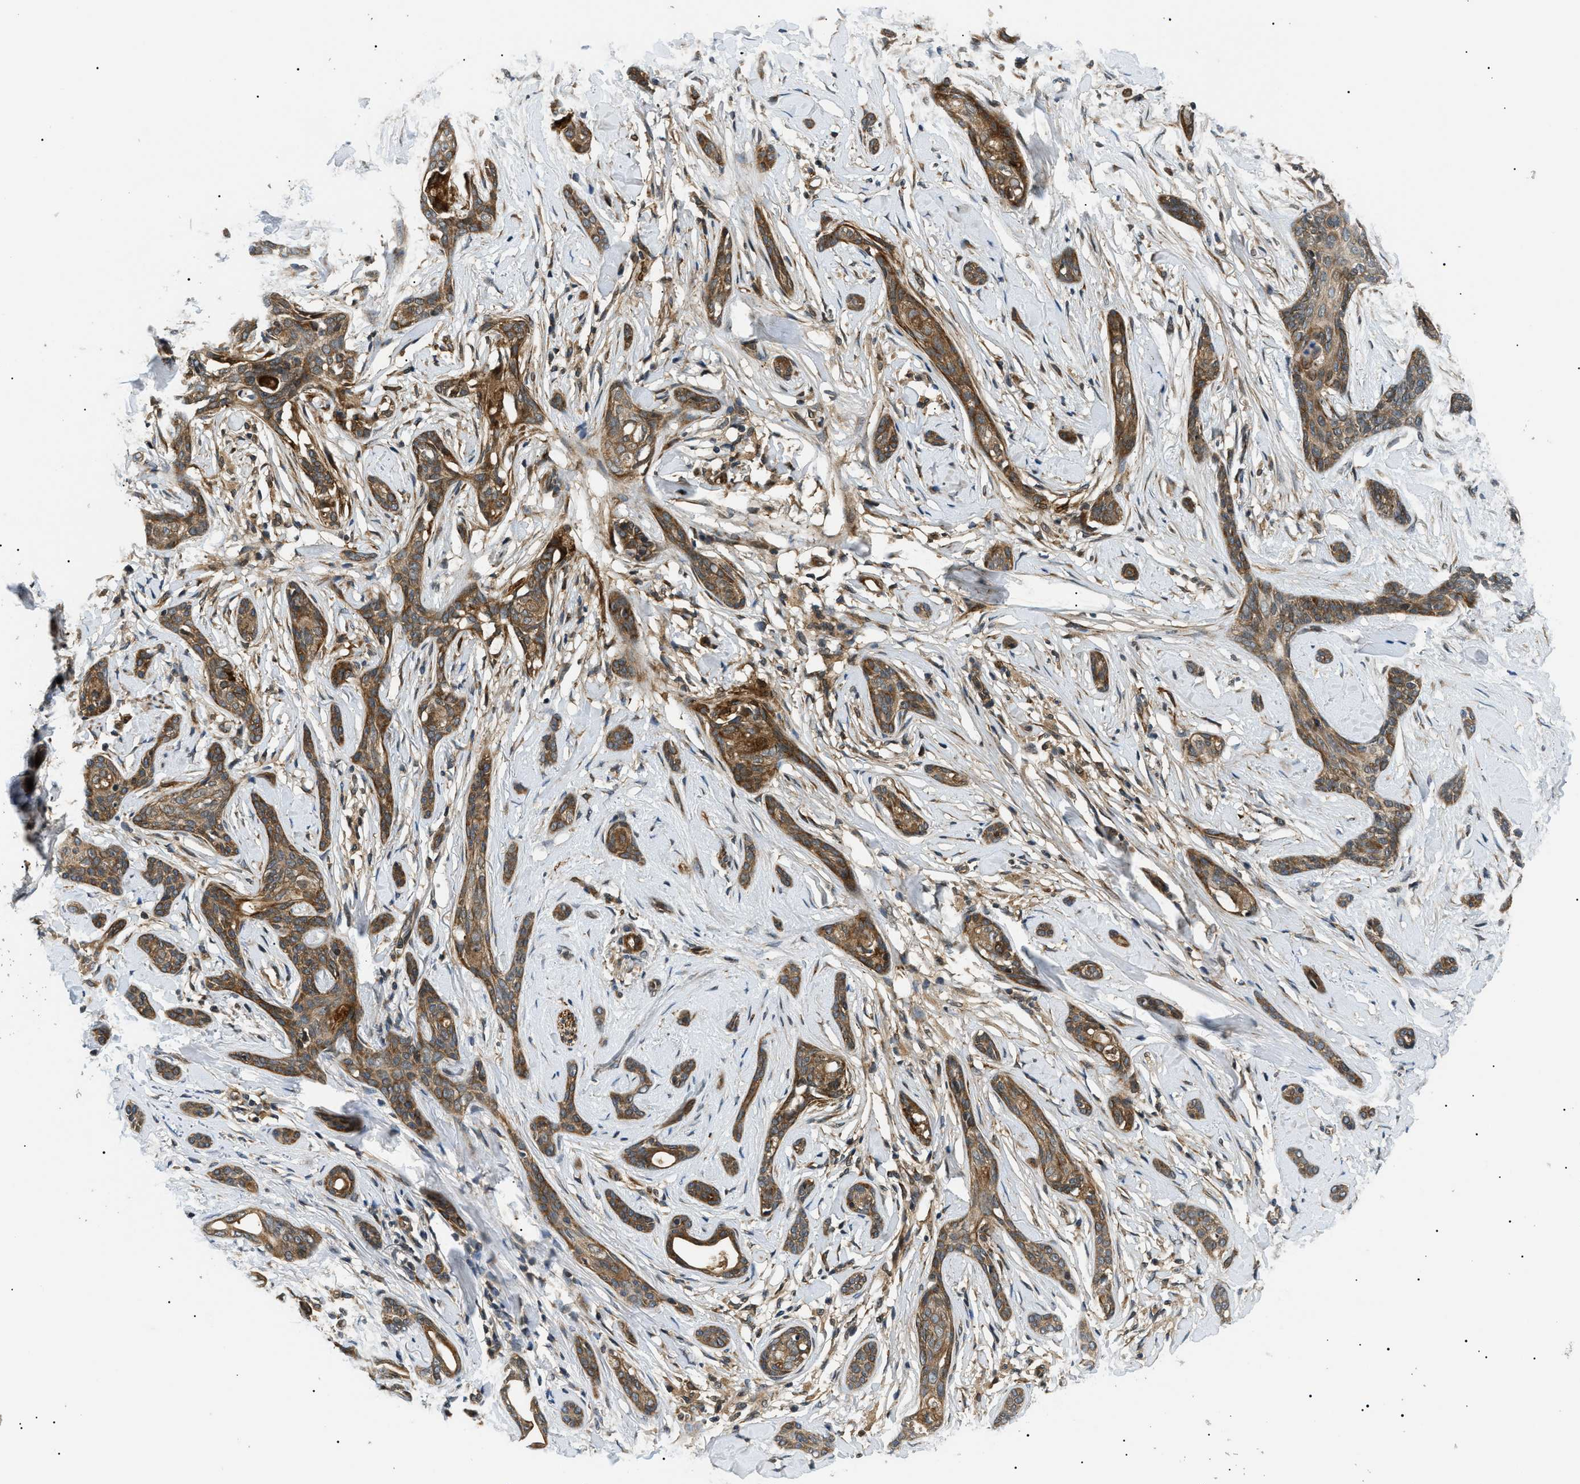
{"staining": {"intensity": "moderate", "quantity": ">75%", "location": "cytoplasmic/membranous"}, "tissue": "skin cancer", "cell_type": "Tumor cells", "image_type": "cancer", "snomed": [{"axis": "morphology", "description": "Basal cell carcinoma"}, {"axis": "morphology", "description": "Adnexal tumor, benign"}, {"axis": "topography", "description": "Skin"}], "caption": "Skin benign adnexal tumor stained with immunohistochemistry (IHC) exhibits moderate cytoplasmic/membranous staining in approximately >75% of tumor cells.", "gene": "ATP6AP1", "patient": {"sex": "female", "age": 42}}